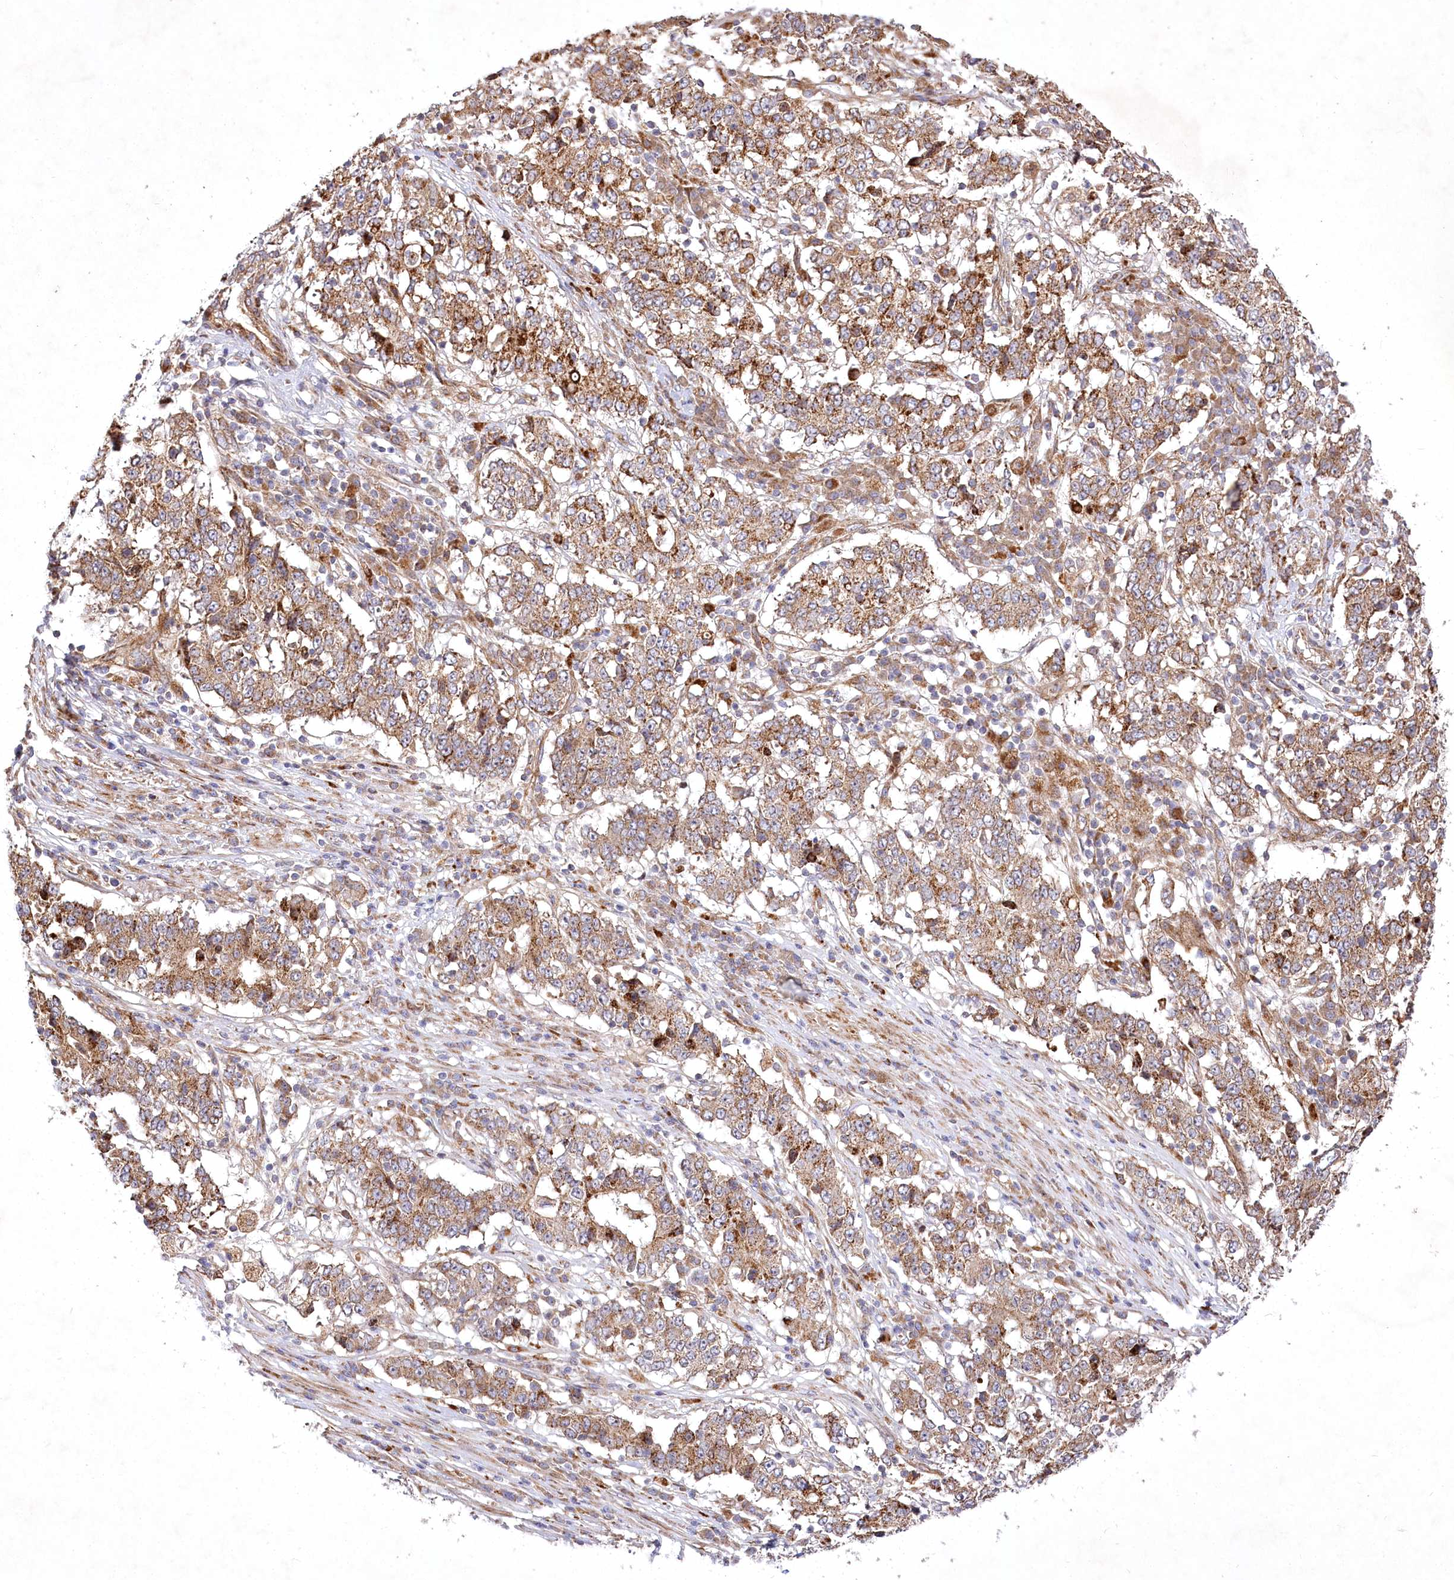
{"staining": {"intensity": "moderate", "quantity": ">75%", "location": "cytoplasmic/membranous"}, "tissue": "stomach cancer", "cell_type": "Tumor cells", "image_type": "cancer", "snomed": [{"axis": "morphology", "description": "Adenocarcinoma, NOS"}, {"axis": "topography", "description": "Stomach"}], "caption": "Stomach cancer (adenocarcinoma) tissue exhibits moderate cytoplasmic/membranous positivity in about >75% of tumor cells, visualized by immunohistochemistry.", "gene": "PSTK", "patient": {"sex": "male", "age": 59}}